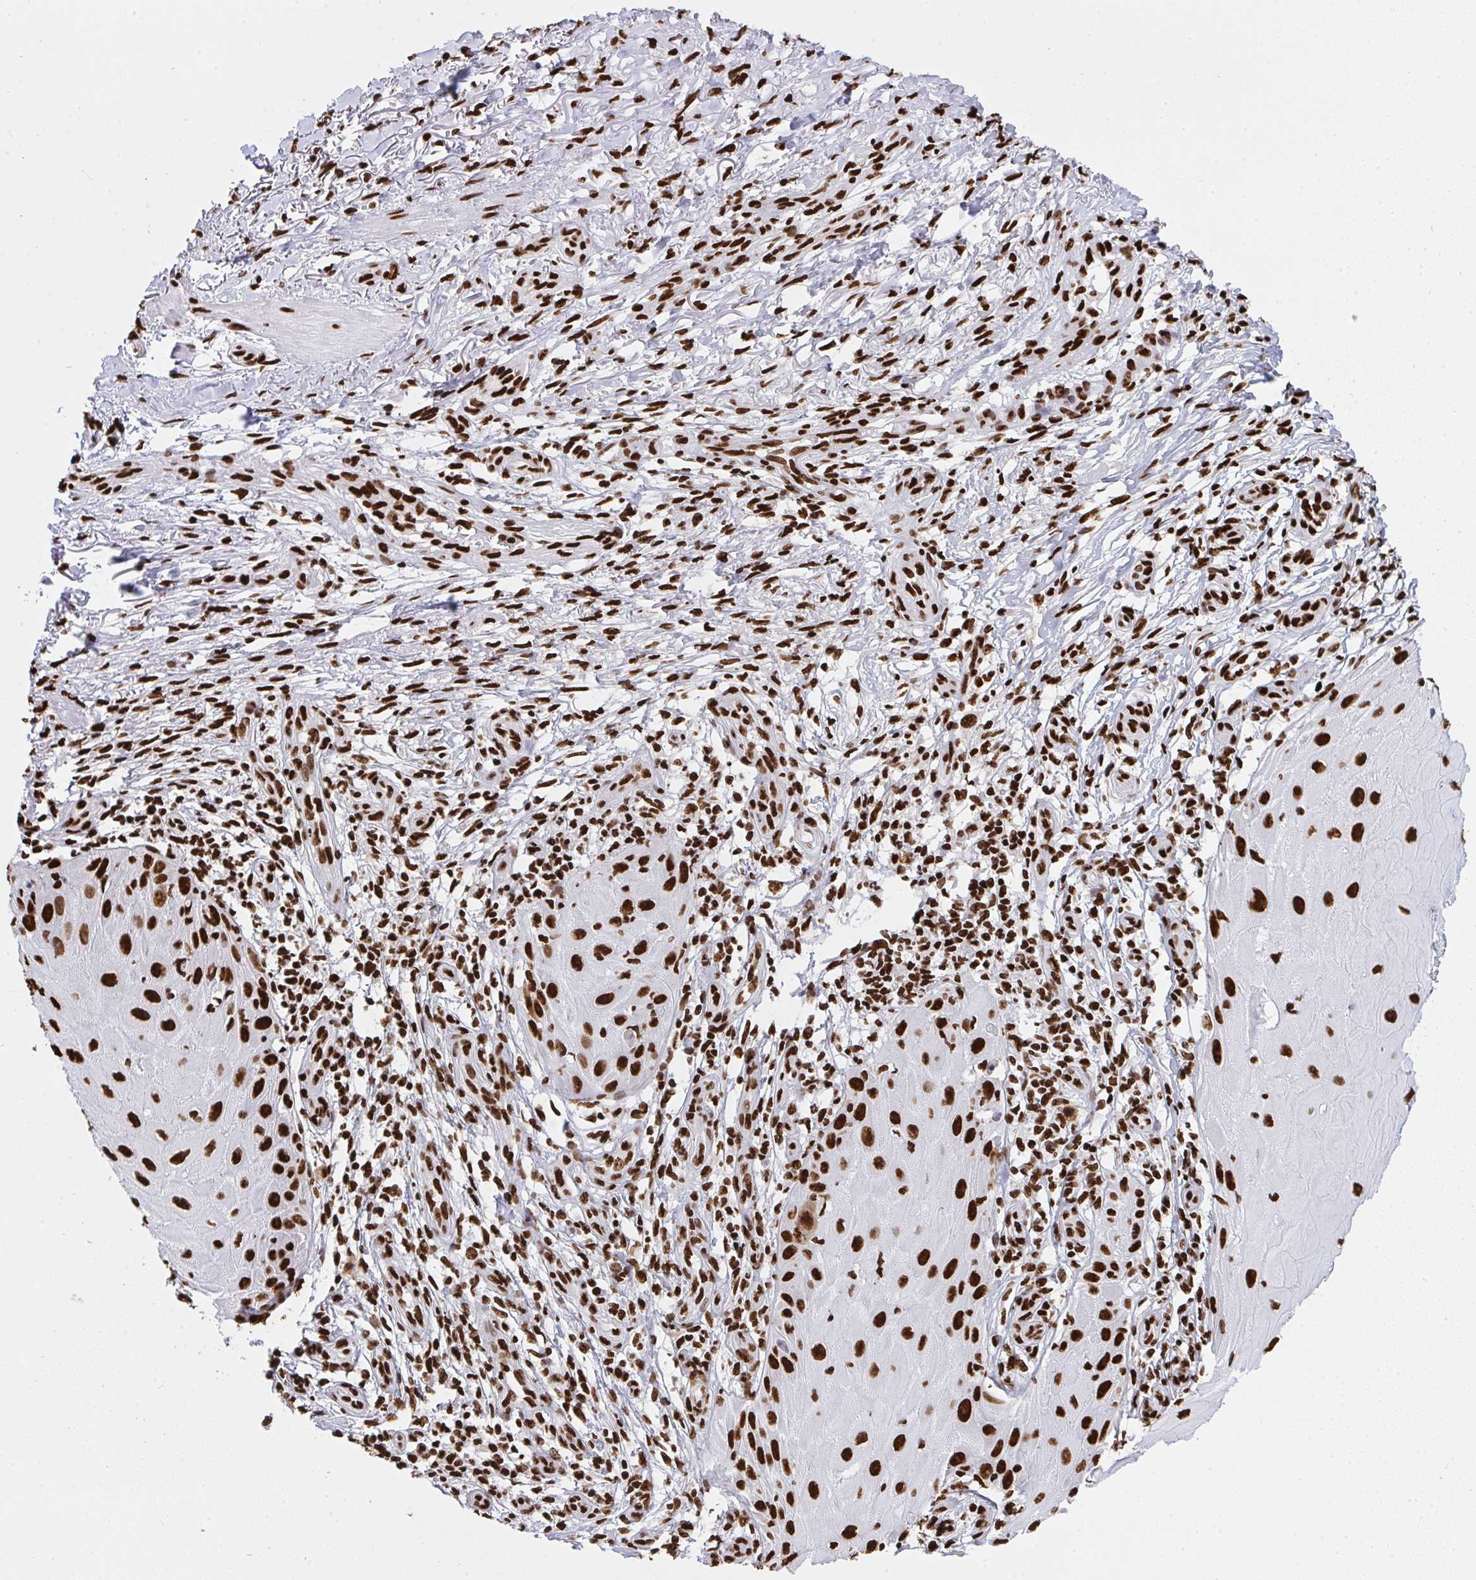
{"staining": {"intensity": "strong", "quantity": ">75%", "location": "nuclear"}, "tissue": "skin cancer", "cell_type": "Tumor cells", "image_type": "cancer", "snomed": [{"axis": "morphology", "description": "Squamous cell carcinoma, NOS"}, {"axis": "topography", "description": "Skin"}], "caption": "Protein expression analysis of skin cancer exhibits strong nuclear staining in approximately >75% of tumor cells.", "gene": "HNRNPL", "patient": {"sex": "female", "age": 77}}